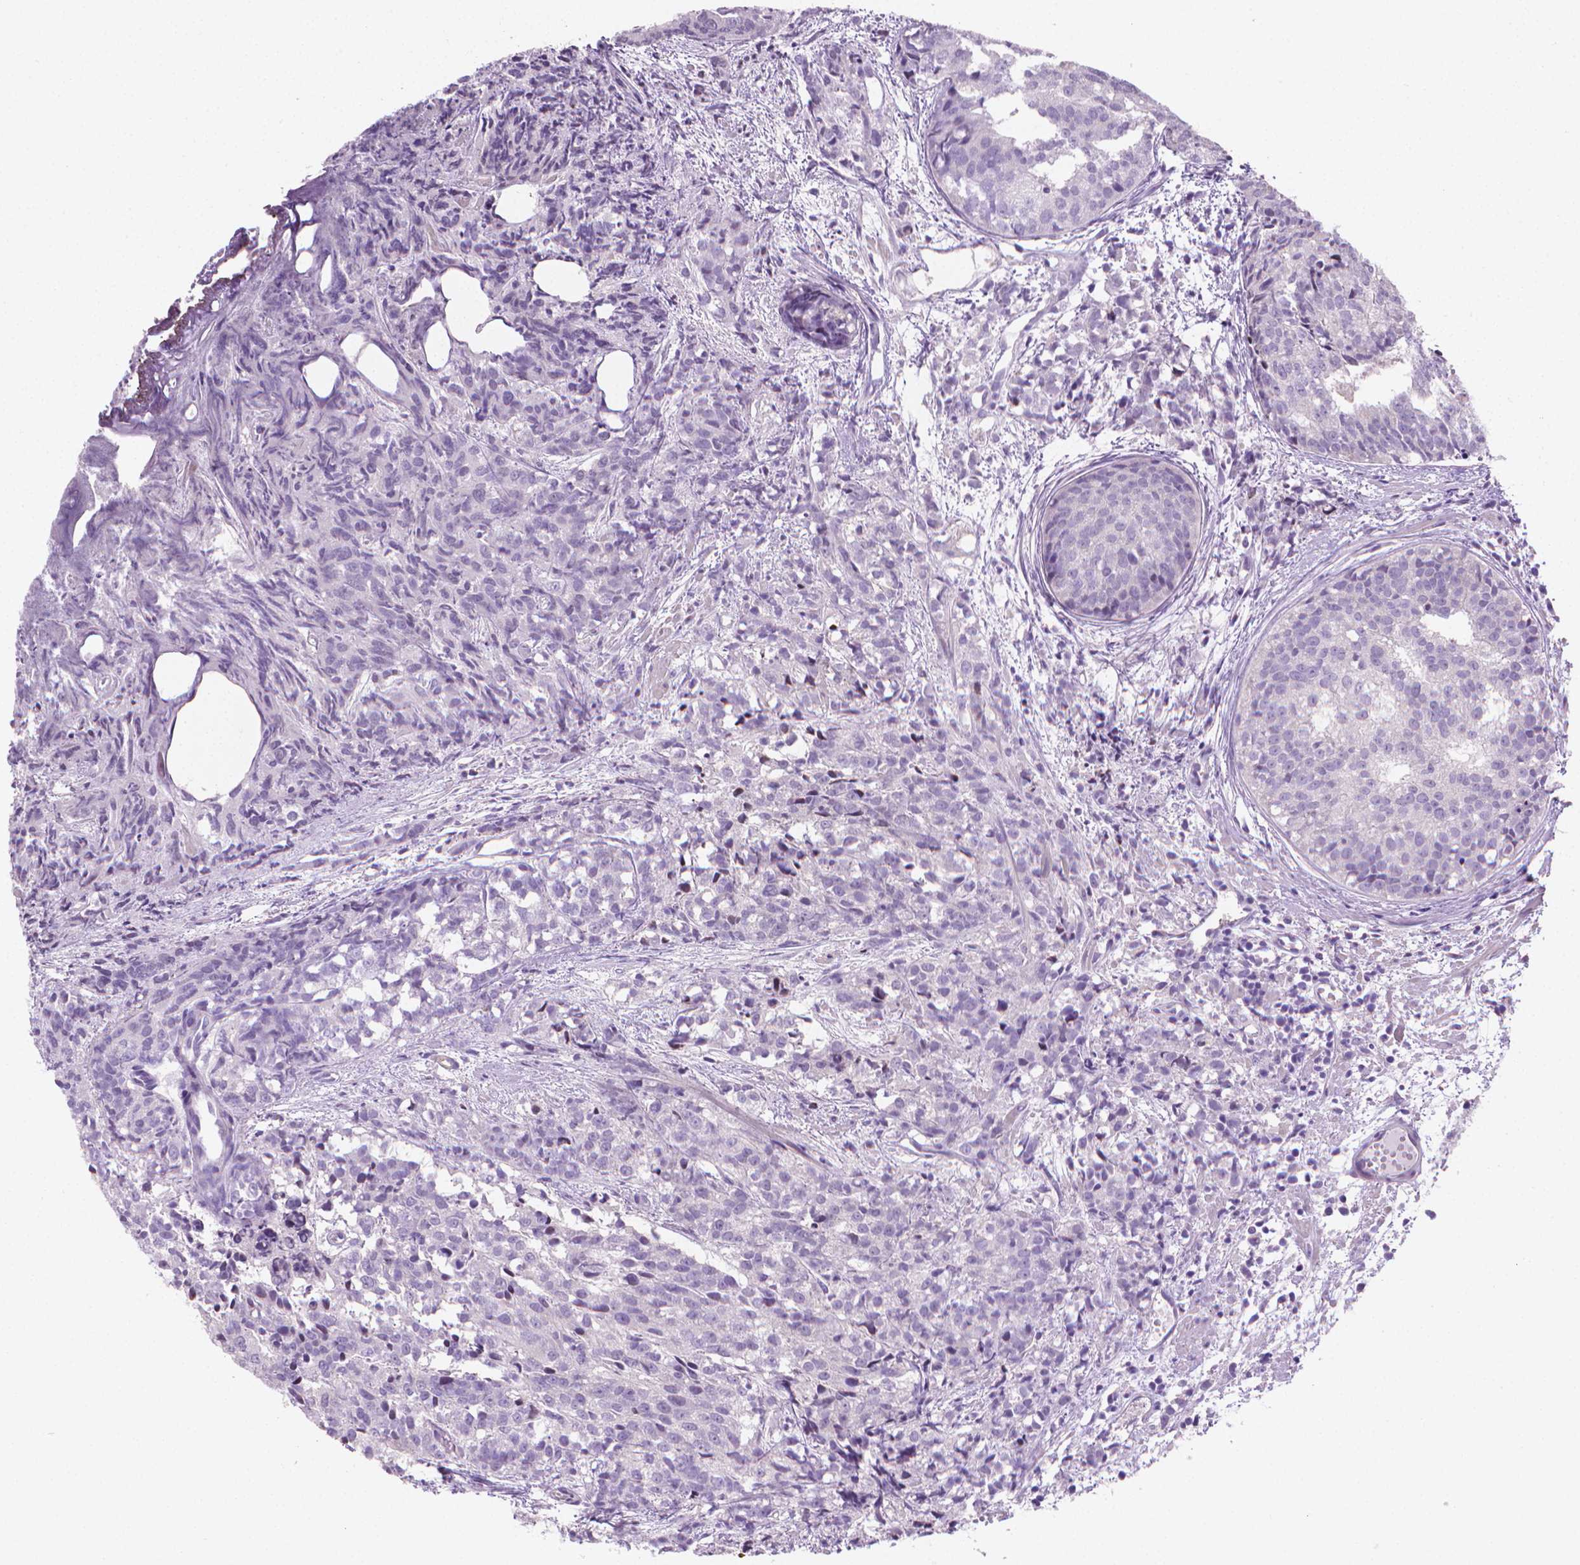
{"staining": {"intensity": "negative", "quantity": "none", "location": "none"}, "tissue": "prostate cancer", "cell_type": "Tumor cells", "image_type": "cancer", "snomed": [{"axis": "morphology", "description": "Adenocarcinoma, High grade"}, {"axis": "topography", "description": "Prostate"}], "caption": "This is an IHC image of human prostate cancer (adenocarcinoma (high-grade)). There is no staining in tumor cells.", "gene": "CLXN", "patient": {"sex": "male", "age": 58}}